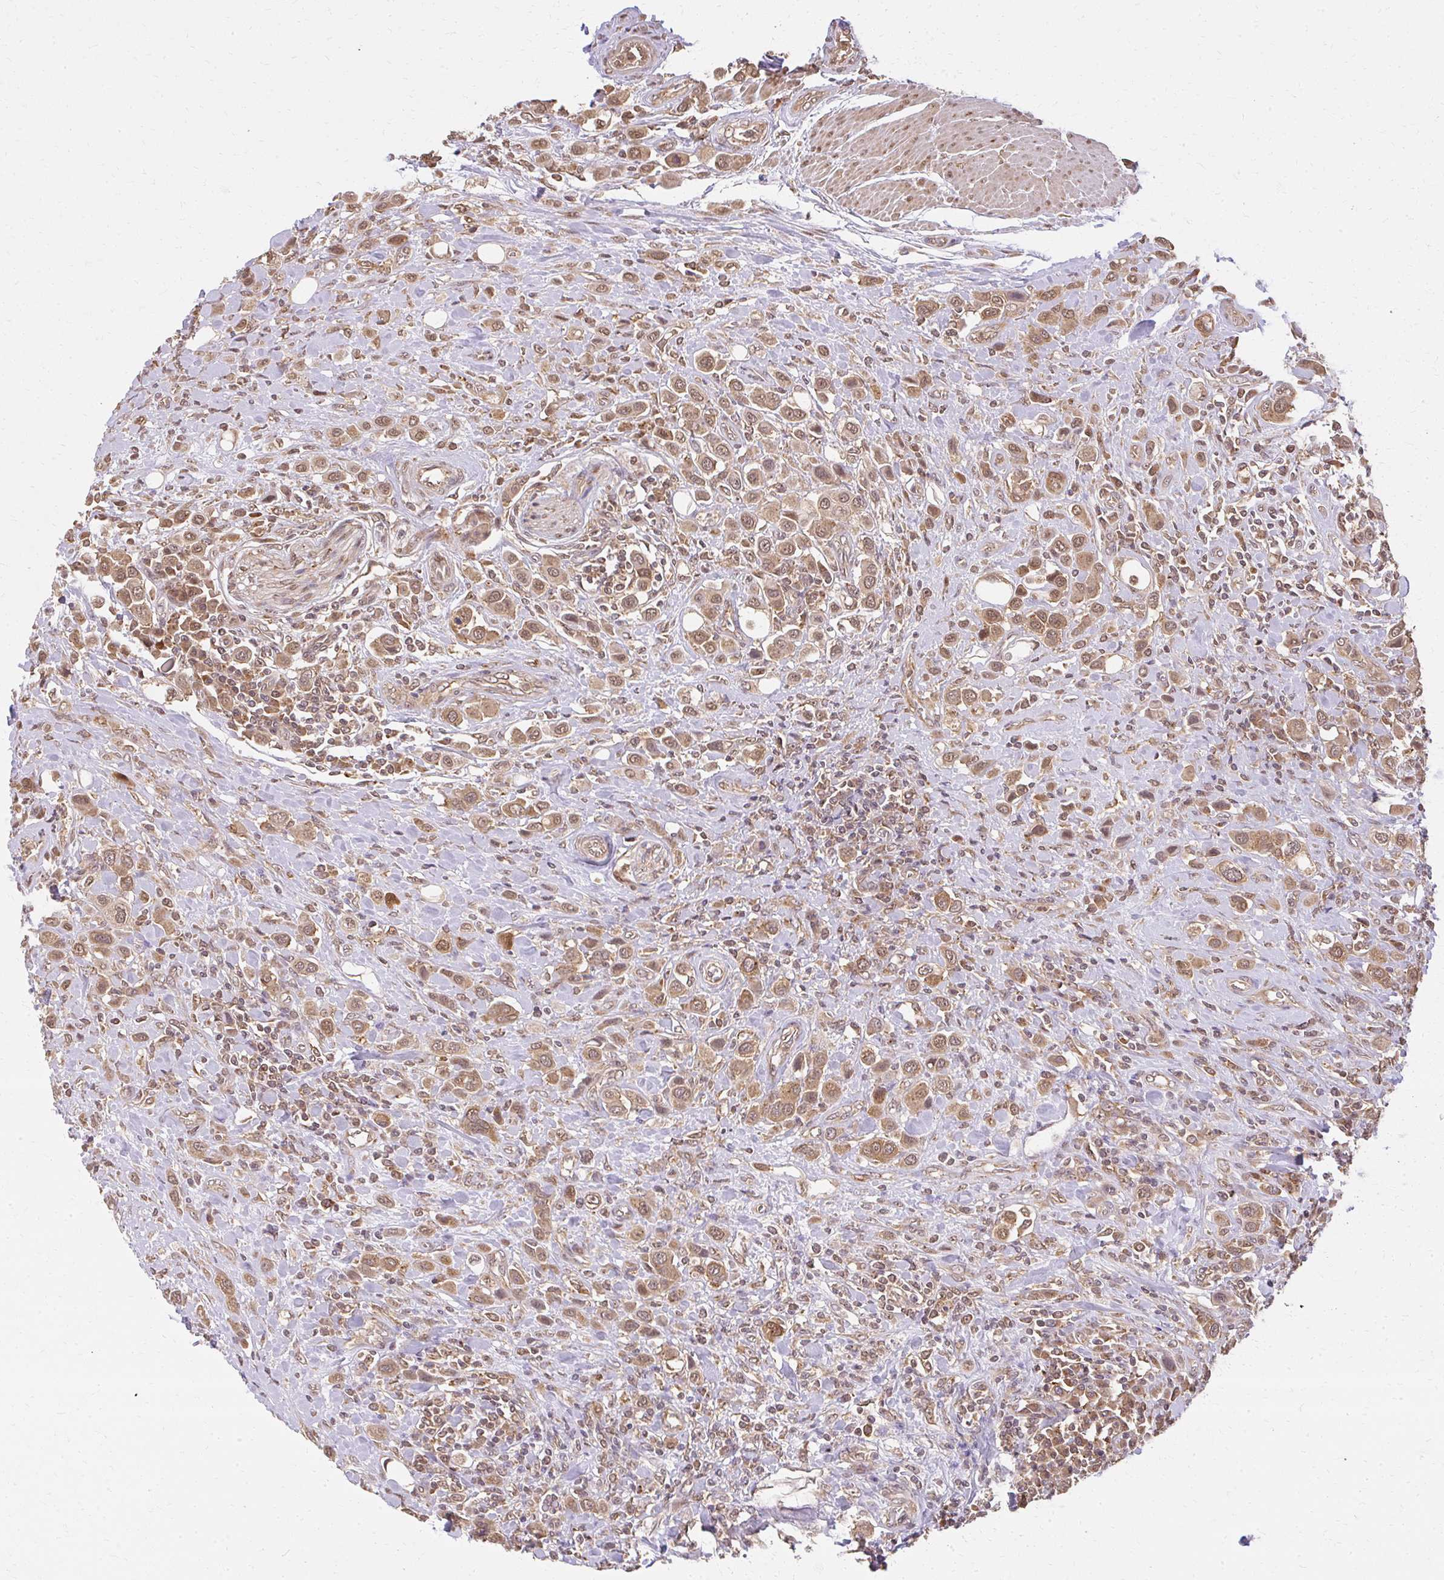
{"staining": {"intensity": "moderate", "quantity": ">75%", "location": "cytoplasmic/membranous,nuclear"}, "tissue": "urothelial cancer", "cell_type": "Tumor cells", "image_type": "cancer", "snomed": [{"axis": "morphology", "description": "Urothelial carcinoma, High grade"}, {"axis": "topography", "description": "Urinary bladder"}], "caption": "IHC photomicrograph of neoplastic tissue: urothelial cancer stained using immunohistochemistry shows medium levels of moderate protein expression localized specifically in the cytoplasmic/membranous and nuclear of tumor cells, appearing as a cytoplasmic/membranous and nuclear brown color.", "gene": "LARS2", "patient": {"sex": "male", "age": 50}}